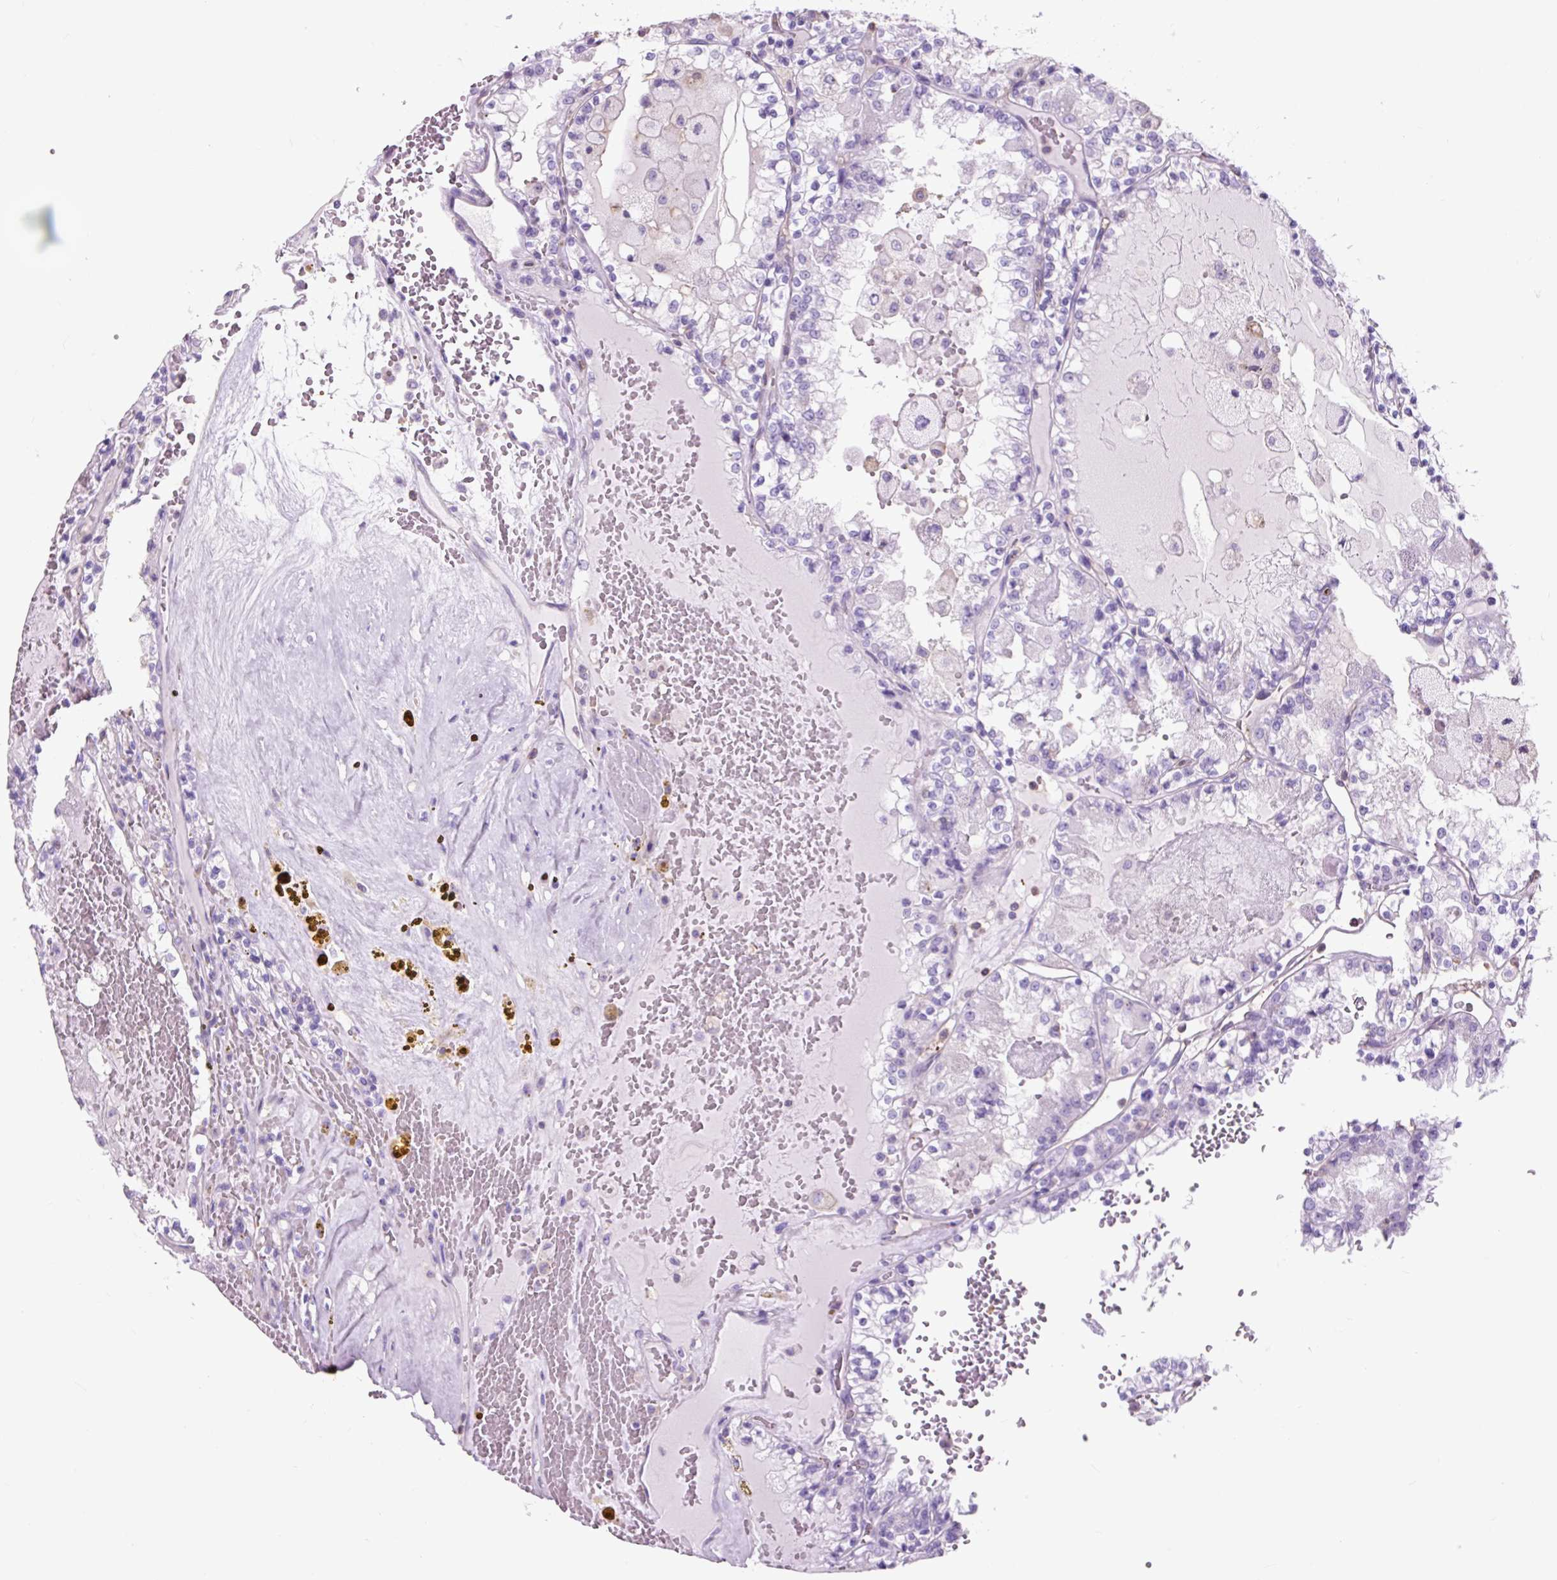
{"staining": {"intensity": "negative", "quantity": "none", "location": "none"}, "tissue": "renal cancer", "cell_type": "Tumor cells", "image_type": "cancer", "snomed": [{"axis": "morphology", "description": "Adenocarcinoma, NOS"}, {"axis": "topography", "description": "Kidney"}], "caption": "An image of human adenocarcinoma (renal) is negative for staining in tumor cells.", "gene": "OR10A7", "patient": {"sex": "female", "age": 56}}